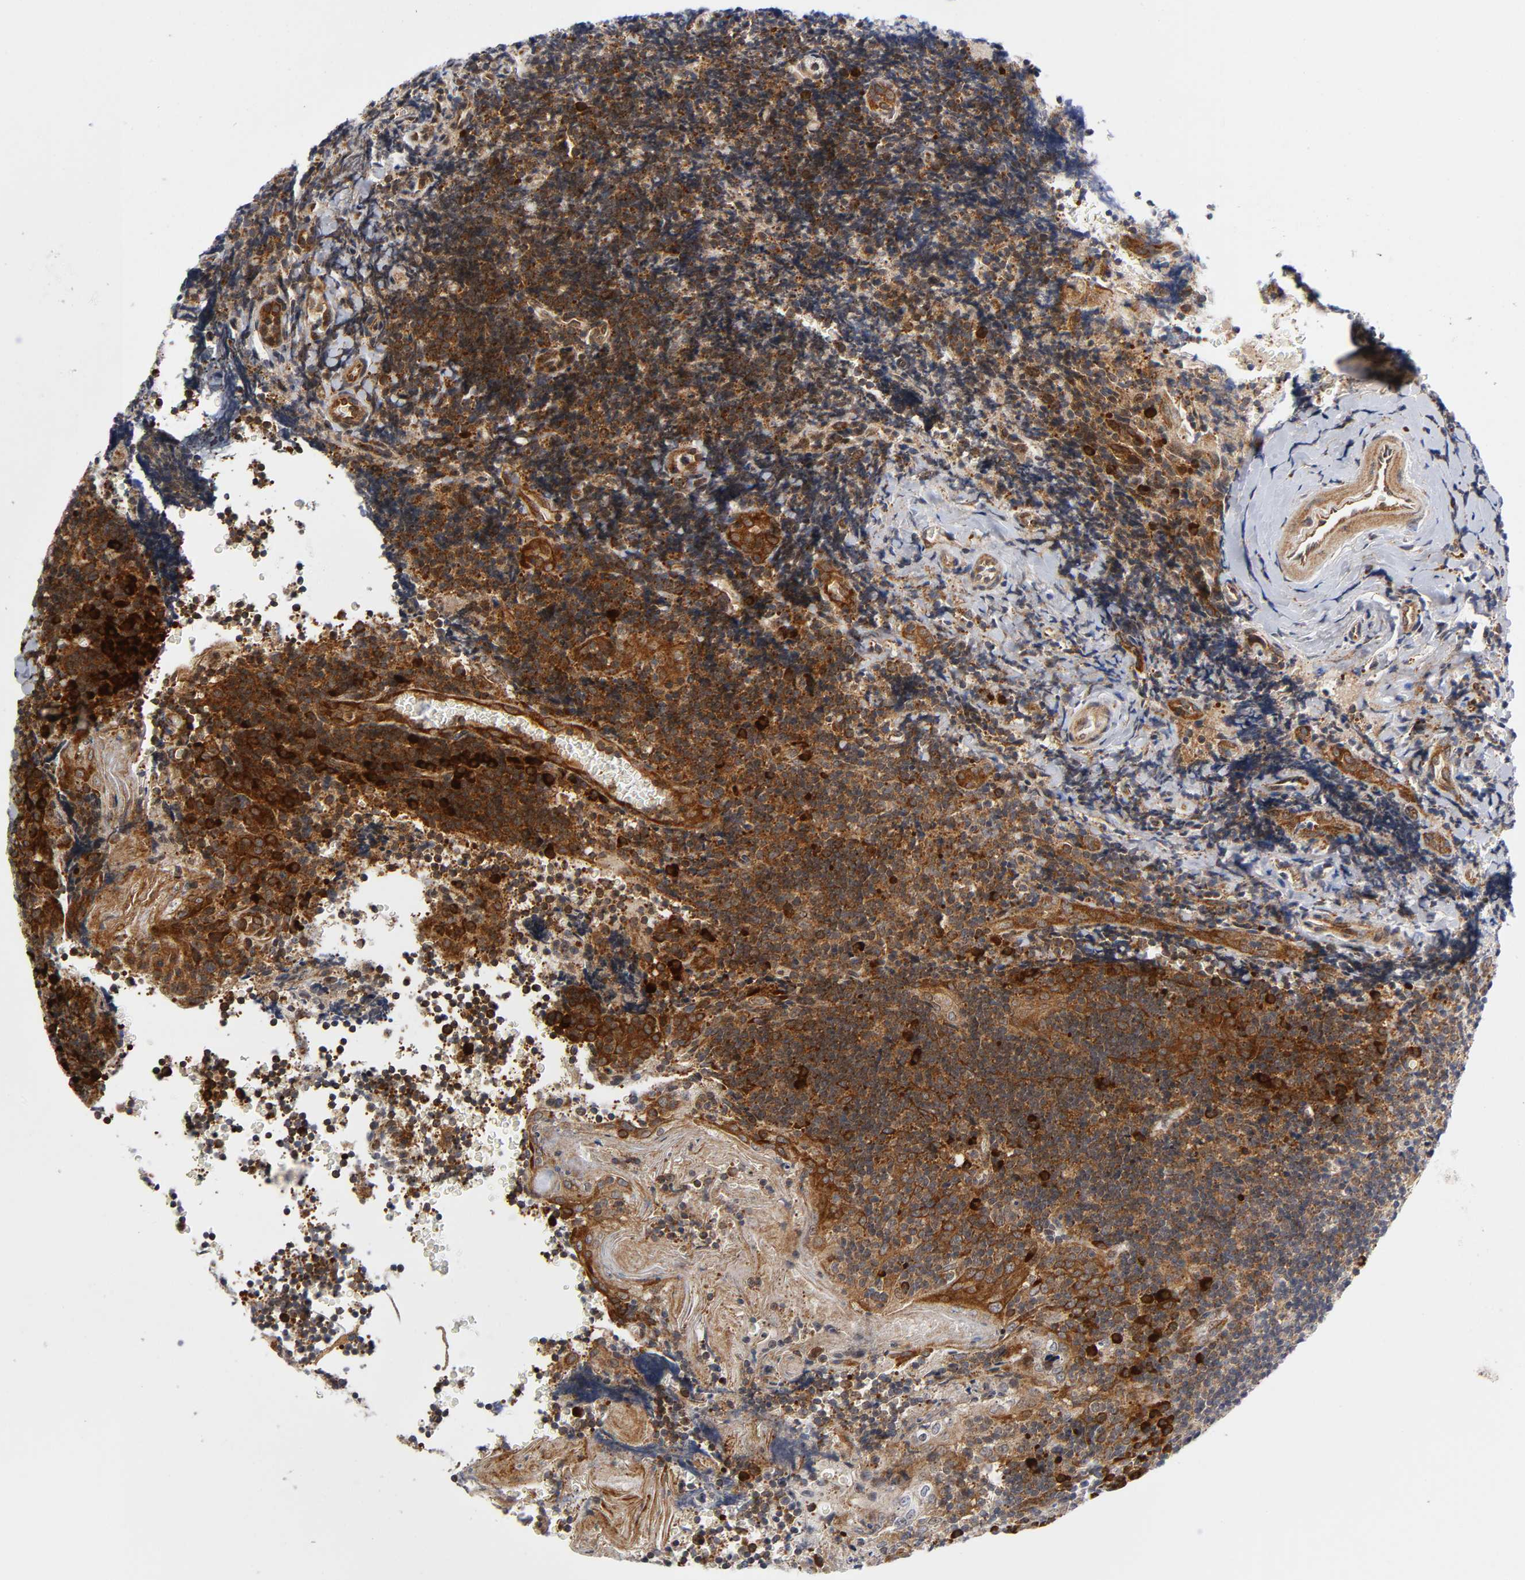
{"staining": {"intensity": "moderate", "quantity": ">75%", "location": "cytoplasmic/membranous"}, "tissue": "tonsil", "cell_type": "Germinal center cells", "image_type": "normal", "snomed": [{"axis": "morphology", "description": "Normal tissue, NOS"}, {"axis": "topography", "description": "Tonsil"}], "caption": "An image showing moderate cytoplasmic/membranous expression in approximately >75% of germinal center cells in benign tonsil, as visualized by brown immunohistochemical staining.", "gene": "EIF5", "patient": {"sex": "male", "age": 20}}